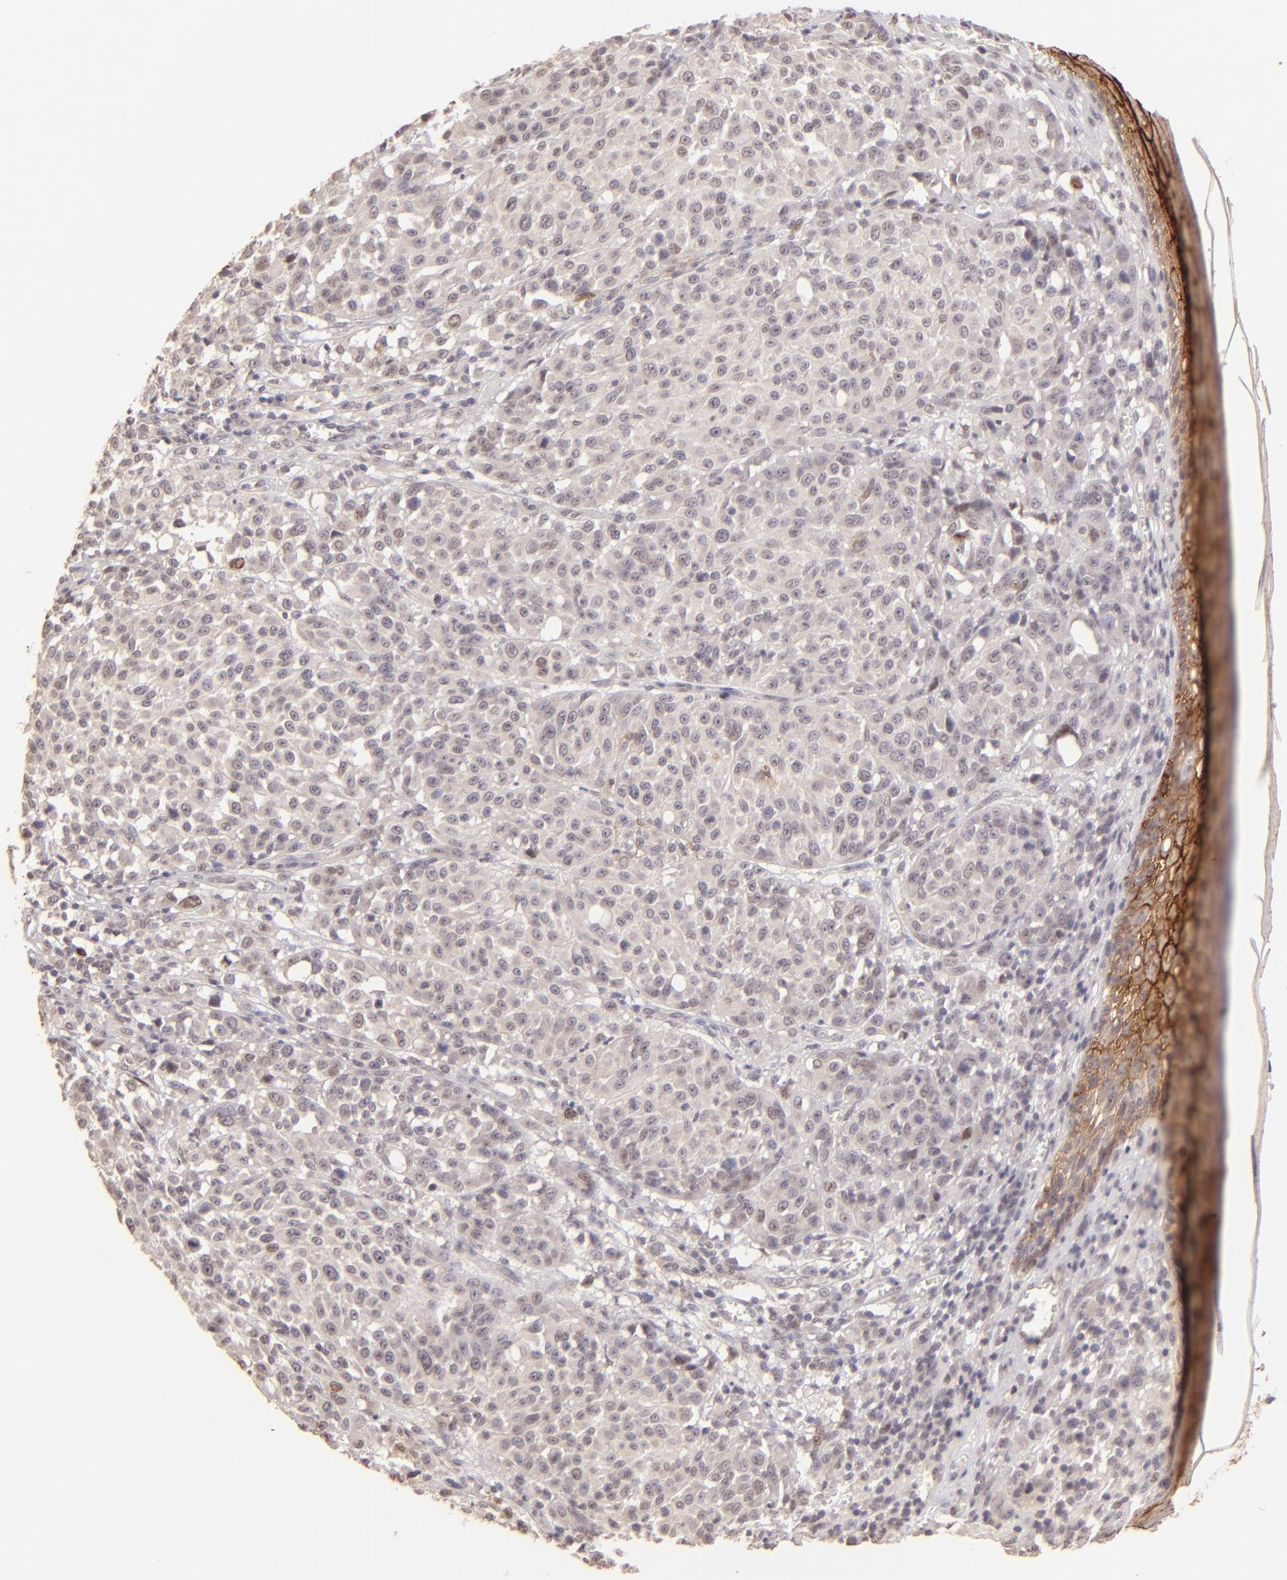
{"staining": {"intensity": "weak", "quantity": ">75%", "location": "cytoplasmic/membranous"}, "tissue": "melanoma", "cell_type": "Tumor cells", "image_type": "cancer", "snomed": [{"axis": "morphology", "description": "Malignant melanoma, NOS"}, {"axis": "topography", "description": "Skin"}], "caption": "This micrograph reveals immunohistochemistry staining of human melanoma, with low weak cytoplasmic/membranous positivity in approximately >75% of tumor cells.", "gene": "CLDN1", "patient": {"sex": "female", "age": 49}}